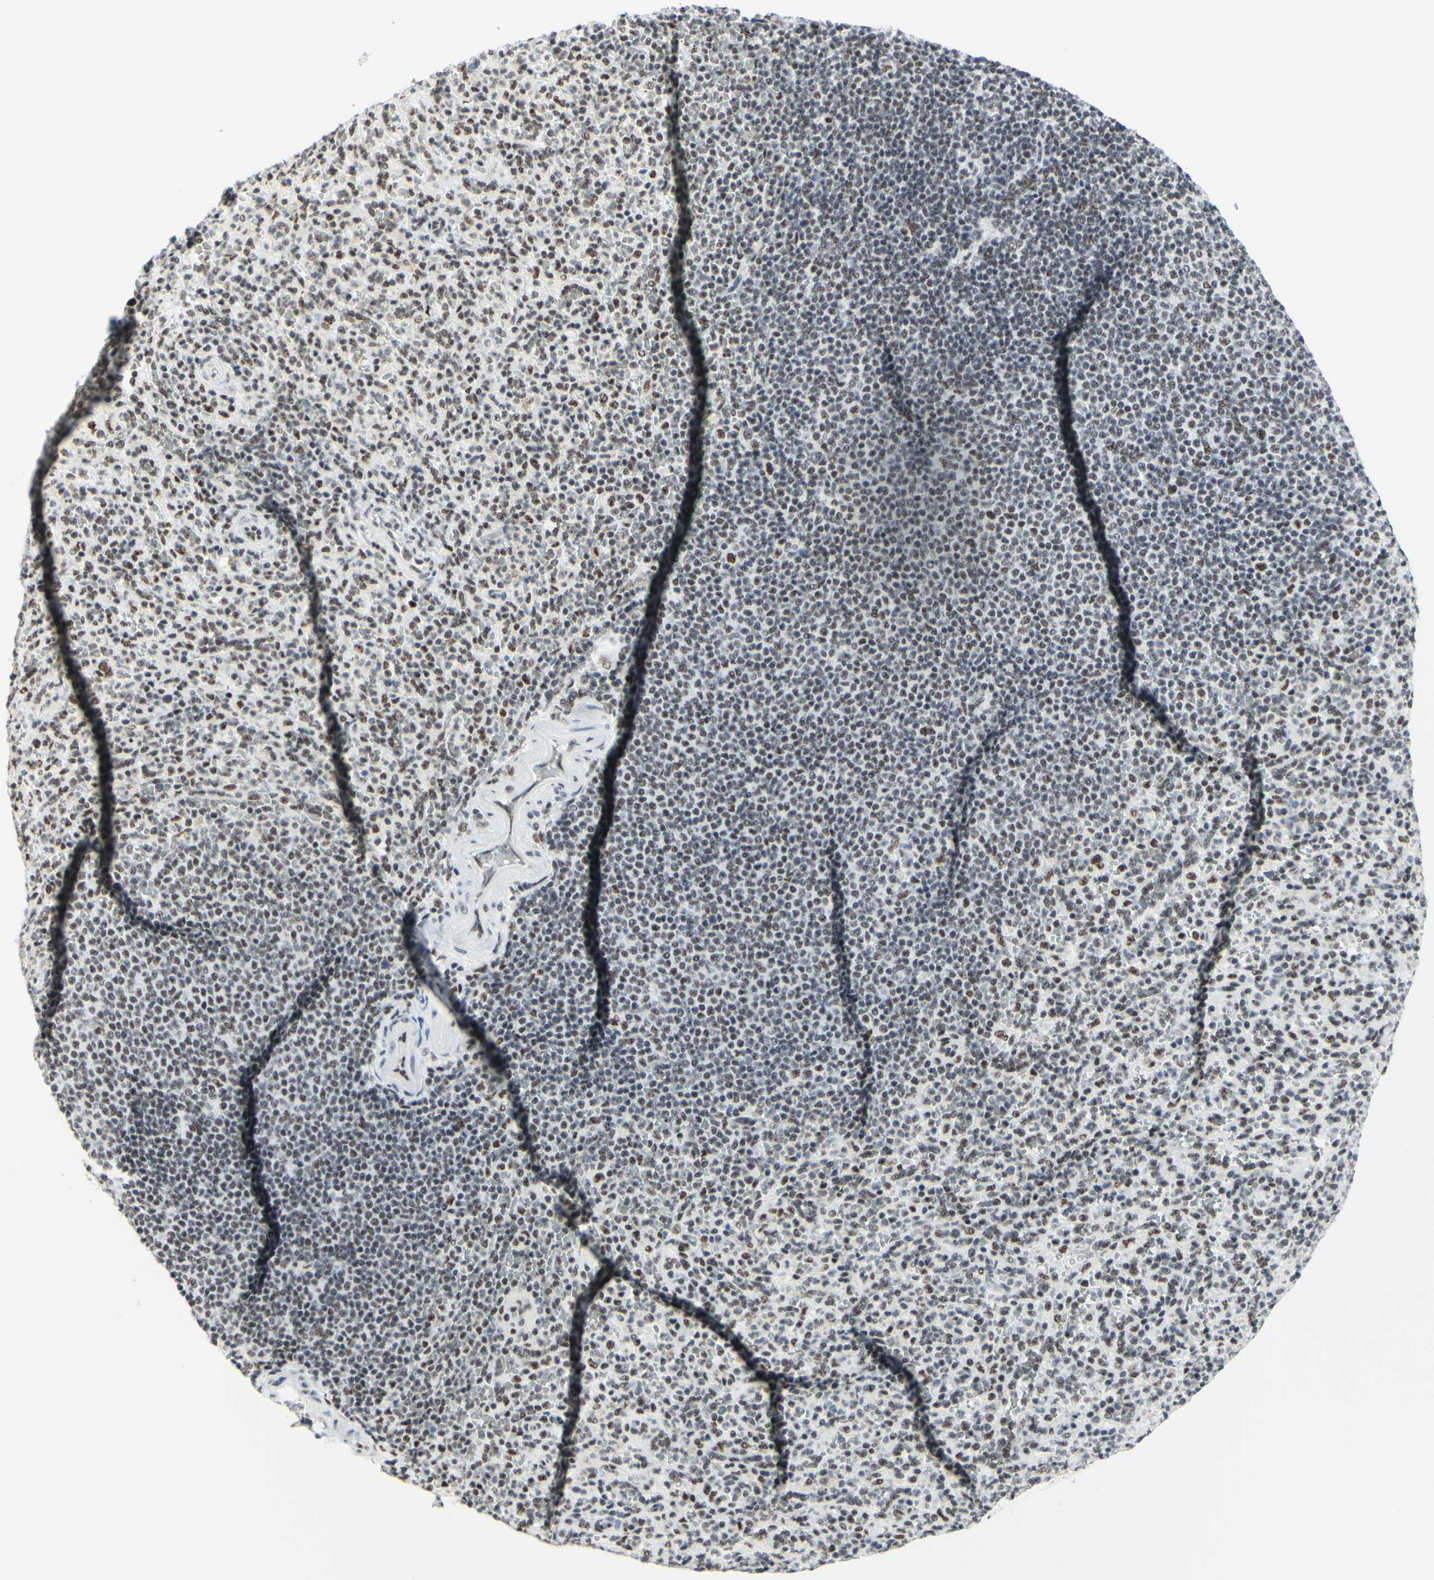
{"staining": {"intensity": "weak", "quantity": "<25%", "location": "nuclear"}, "tissue": "spleen", "cell_type": "Cells in red pulp", "image_type": "normal", "snomed": [{"axis": "morphology", "description": "Normal tissue, NOS"}, {"axis": "topography", "description": "Spleen"}], "caption": "An immunohistochemistry photomicrograph of benign spleen is shown. There is no staining in cells in red pulp of spleen.", "gene": "WTAP", "patient": {"sex": "male", "age": 36}}